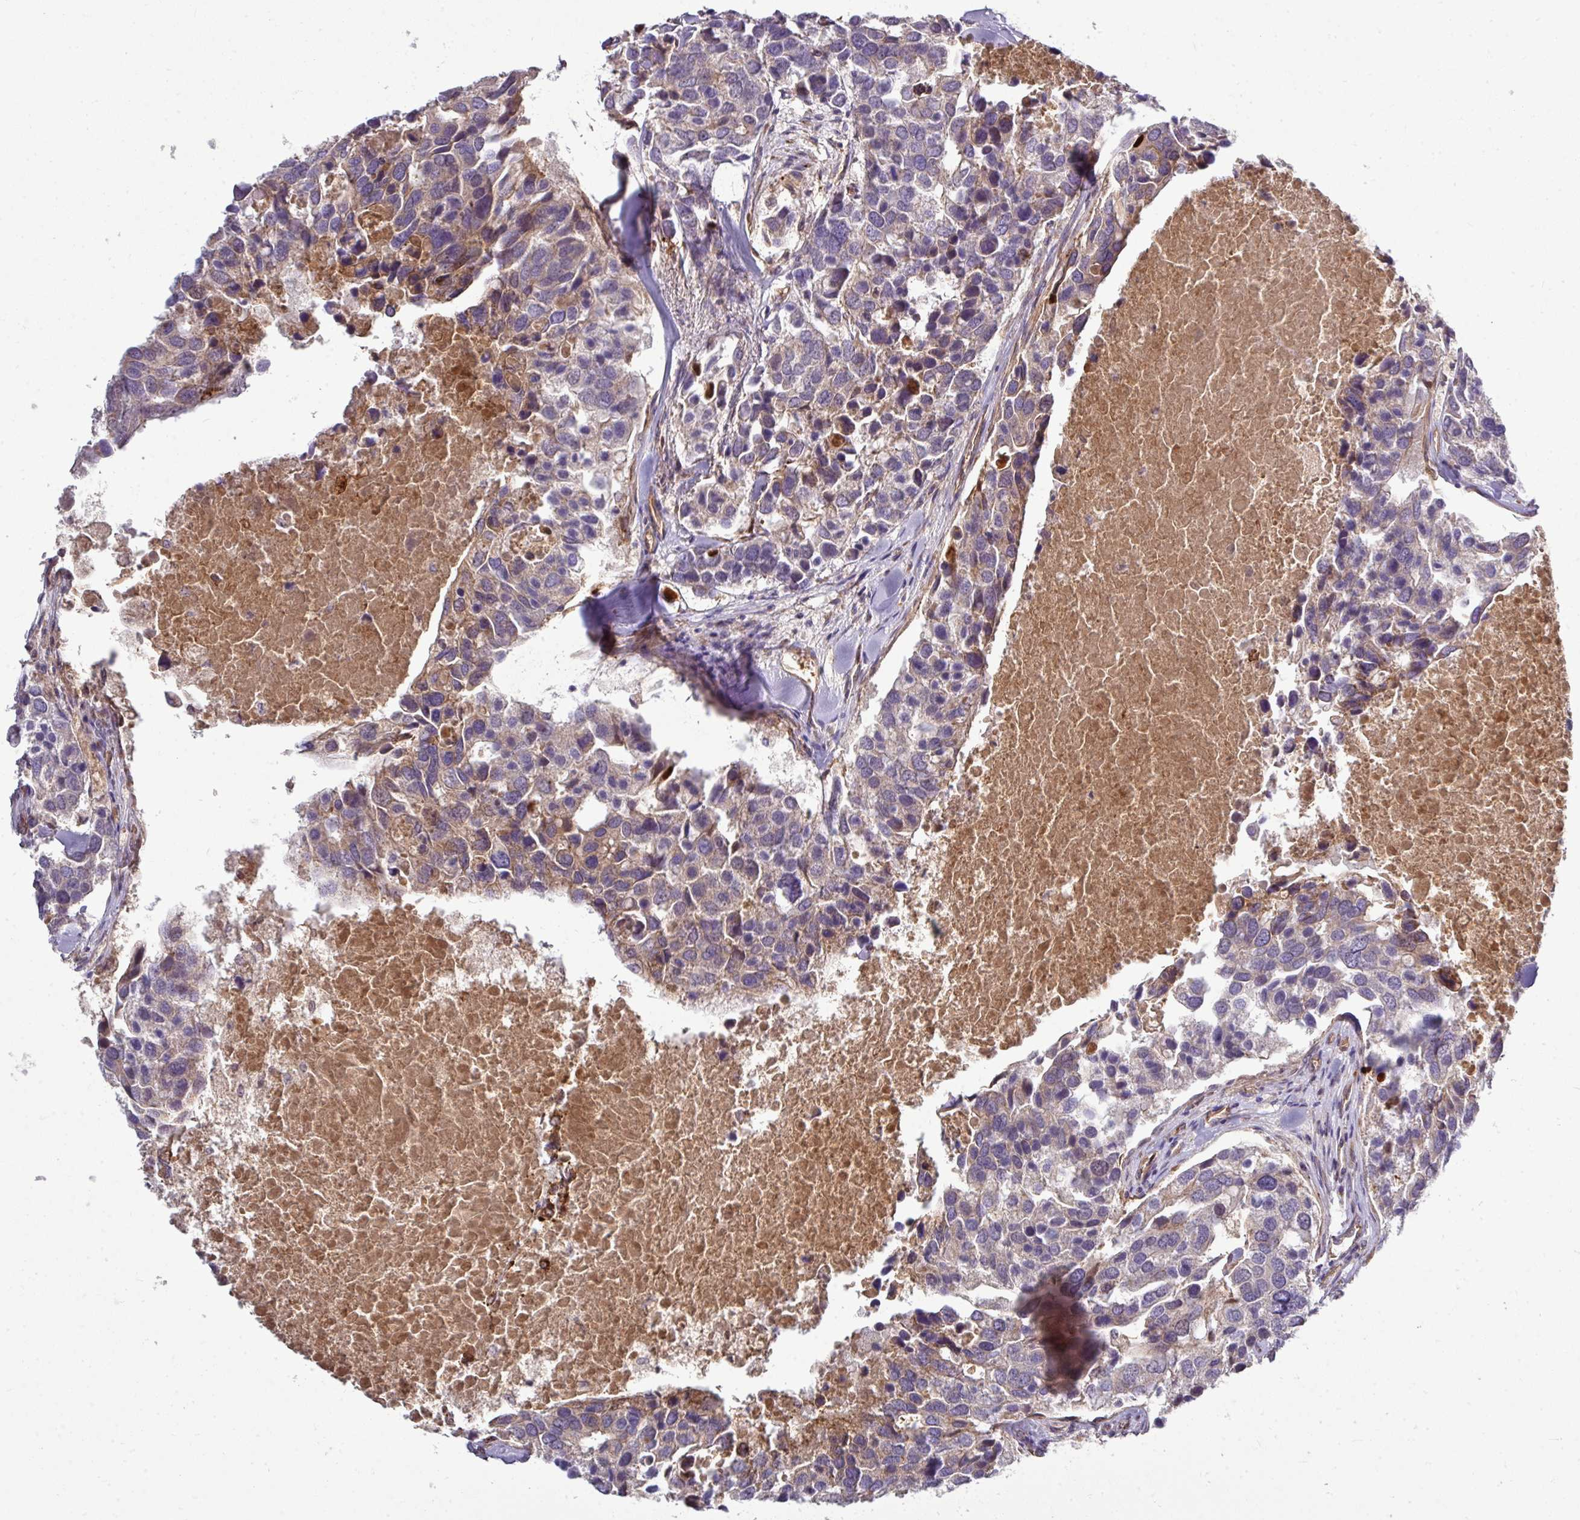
{"staining": {"intensity": "weak", "quantity": "25%-75%", "location": "cytoplasmic/membranous"}, "tissue": "breast cancer", "cell_type": "Tumor cells", "image_type": "cancer", "snomed": [{"axis": "morphology", "description": "Duct carcinoma"}, {"axis": "topography", "description": "Breast"}], "caption": "This photomicrograph exhibits immunohistochemistry staining of human breast invasive ductal carcinoma, with low weak cytoplasmic/membranous expression in about 25%-75% of tumor cells.", "gene": "GAN", "patient": {"sex": "female", "age": 83}}